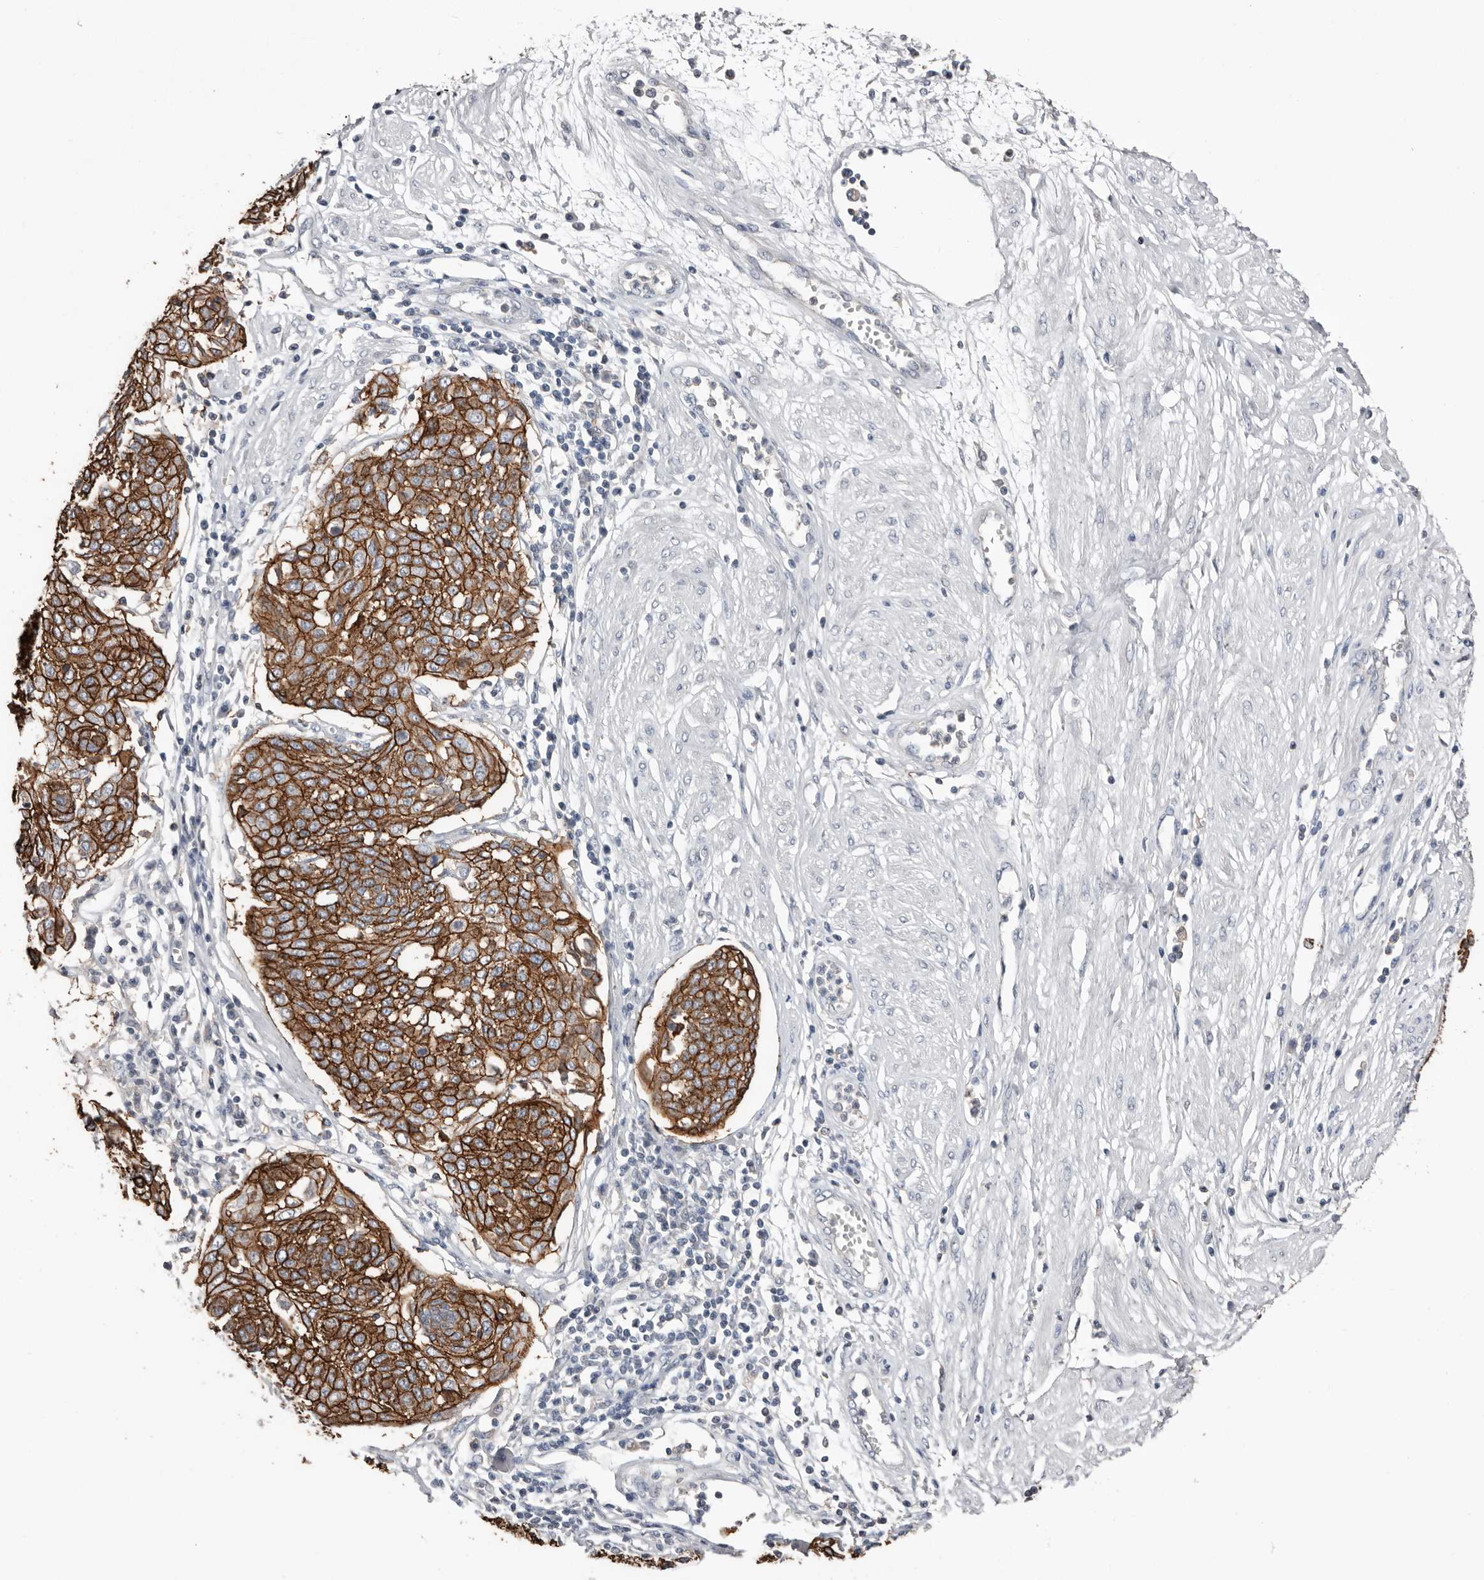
{"staining": {"intensity": "strong", "quantity": ">75%", "location": "cytoplasmic/membranous"}, "tissue": "cervical cancer", "cell_type": "Tumor cells", "image_type": "cancer", "snomed": [{"axis": "morphology", "description": "Squamous cell carcinoma, NOS"}, {"axis": "topography", "description": "Cervix"}], "caption": "A photomicrograph of human cervical cancer (squamous cell carcinoma) stained for a protein demonstrates strong cytoplasmic/membranous brown staining in tumor cells.", "gene": "S100A14", "patient": {"sex": "female", "age": 34}}